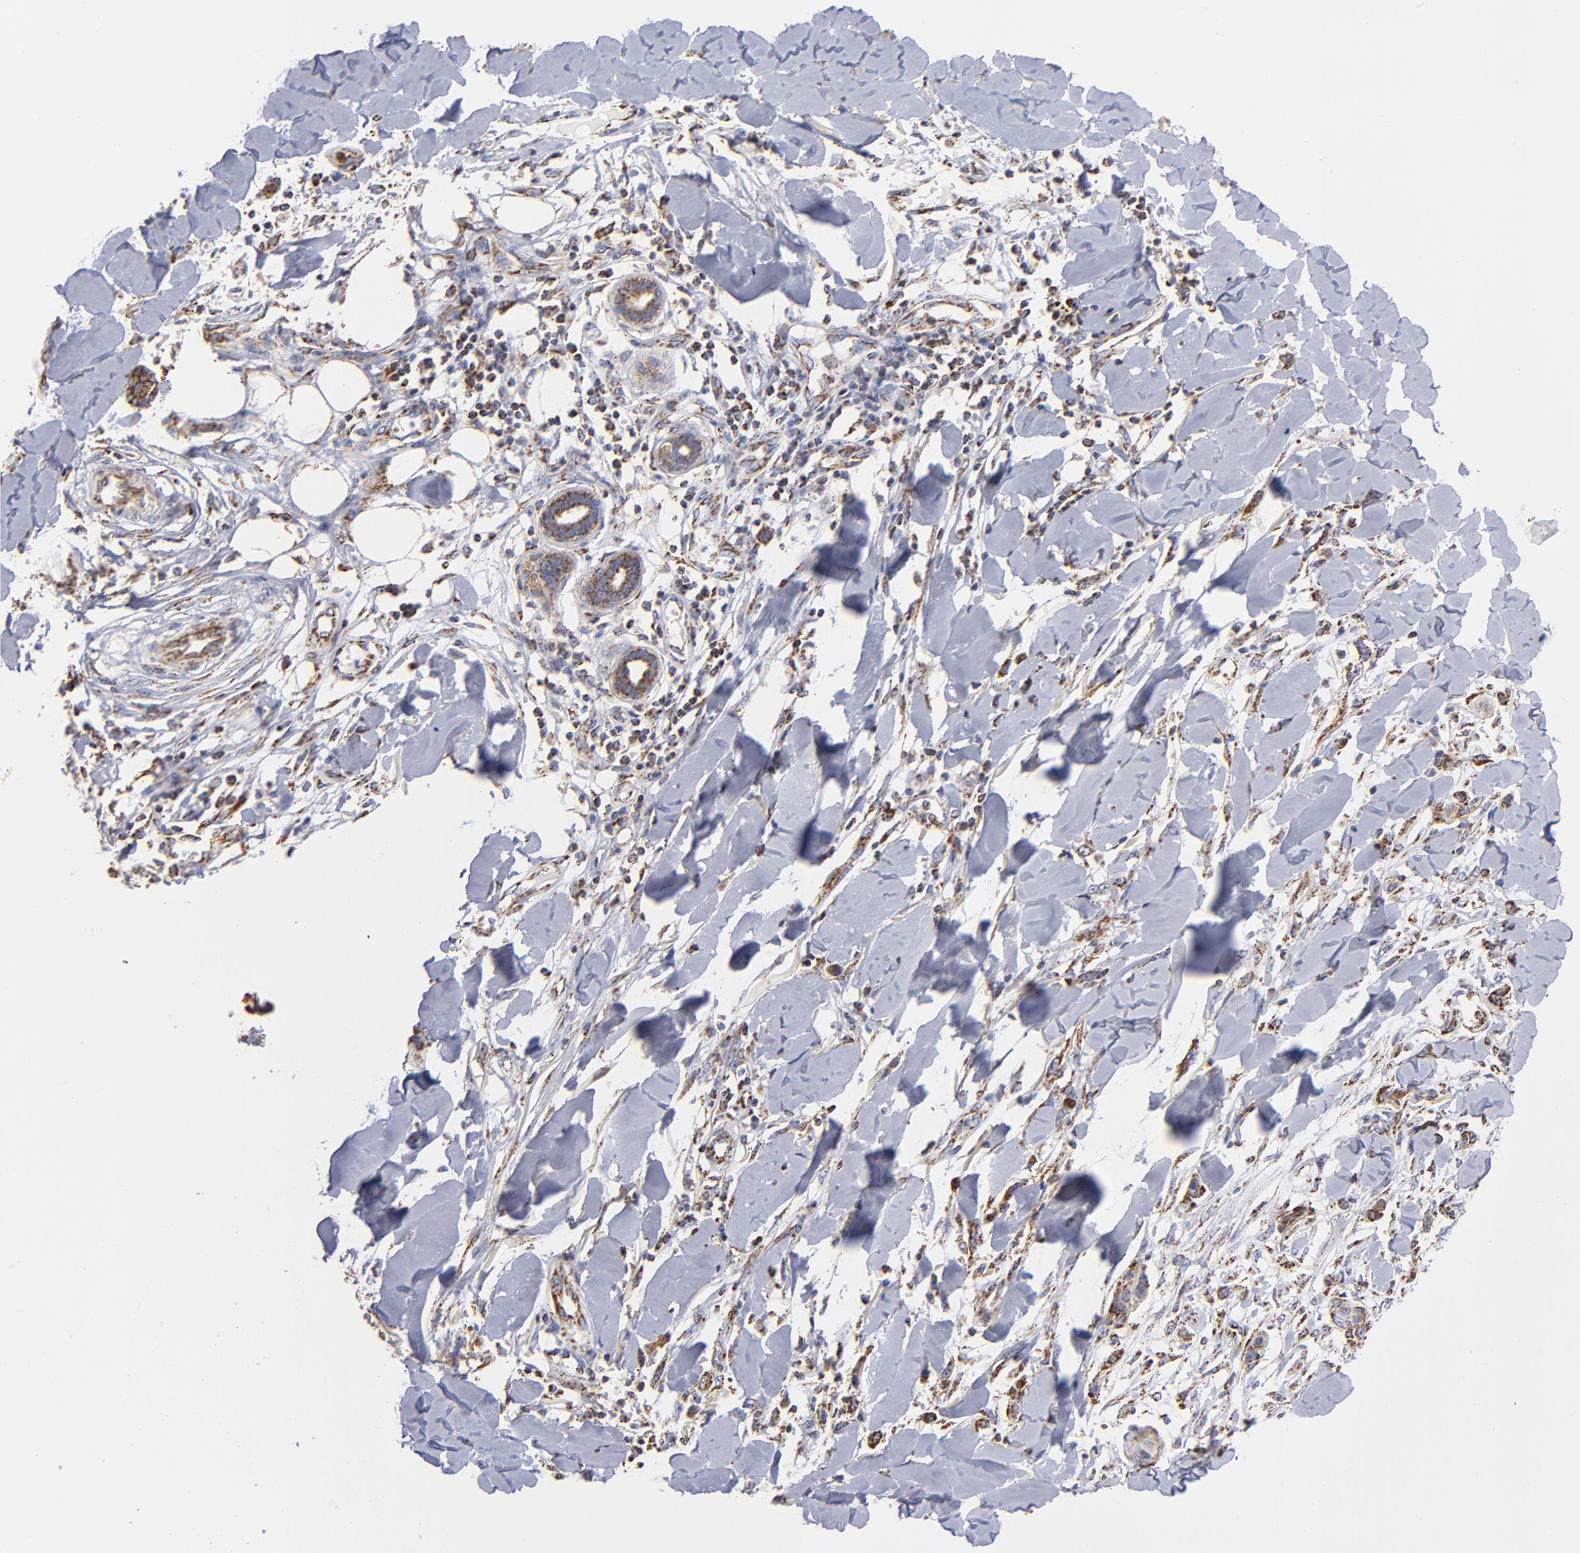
{"staining": {"intensity": "strong", "quantity": ">75%", "location": "cytoplasmic/membranous"}, "tissue": "skin cancer", "cell_type": "Tumor cells", "image_type": "cancer", "snomed": [{"axis": "morphology", "description": "Squamous cell carcinoma, NOS"}, {"axis": "topography", "description": "Skin"}], "caption": "Strong cytoplasmic/membranous protein staining is seen in about >75% of tumor cells in squamous cell carcinoma (skin). (IHC, brightfield microscopy, high magnification).", "gene": "PHB1", "patient": {"sex": "female", "age": 59}}